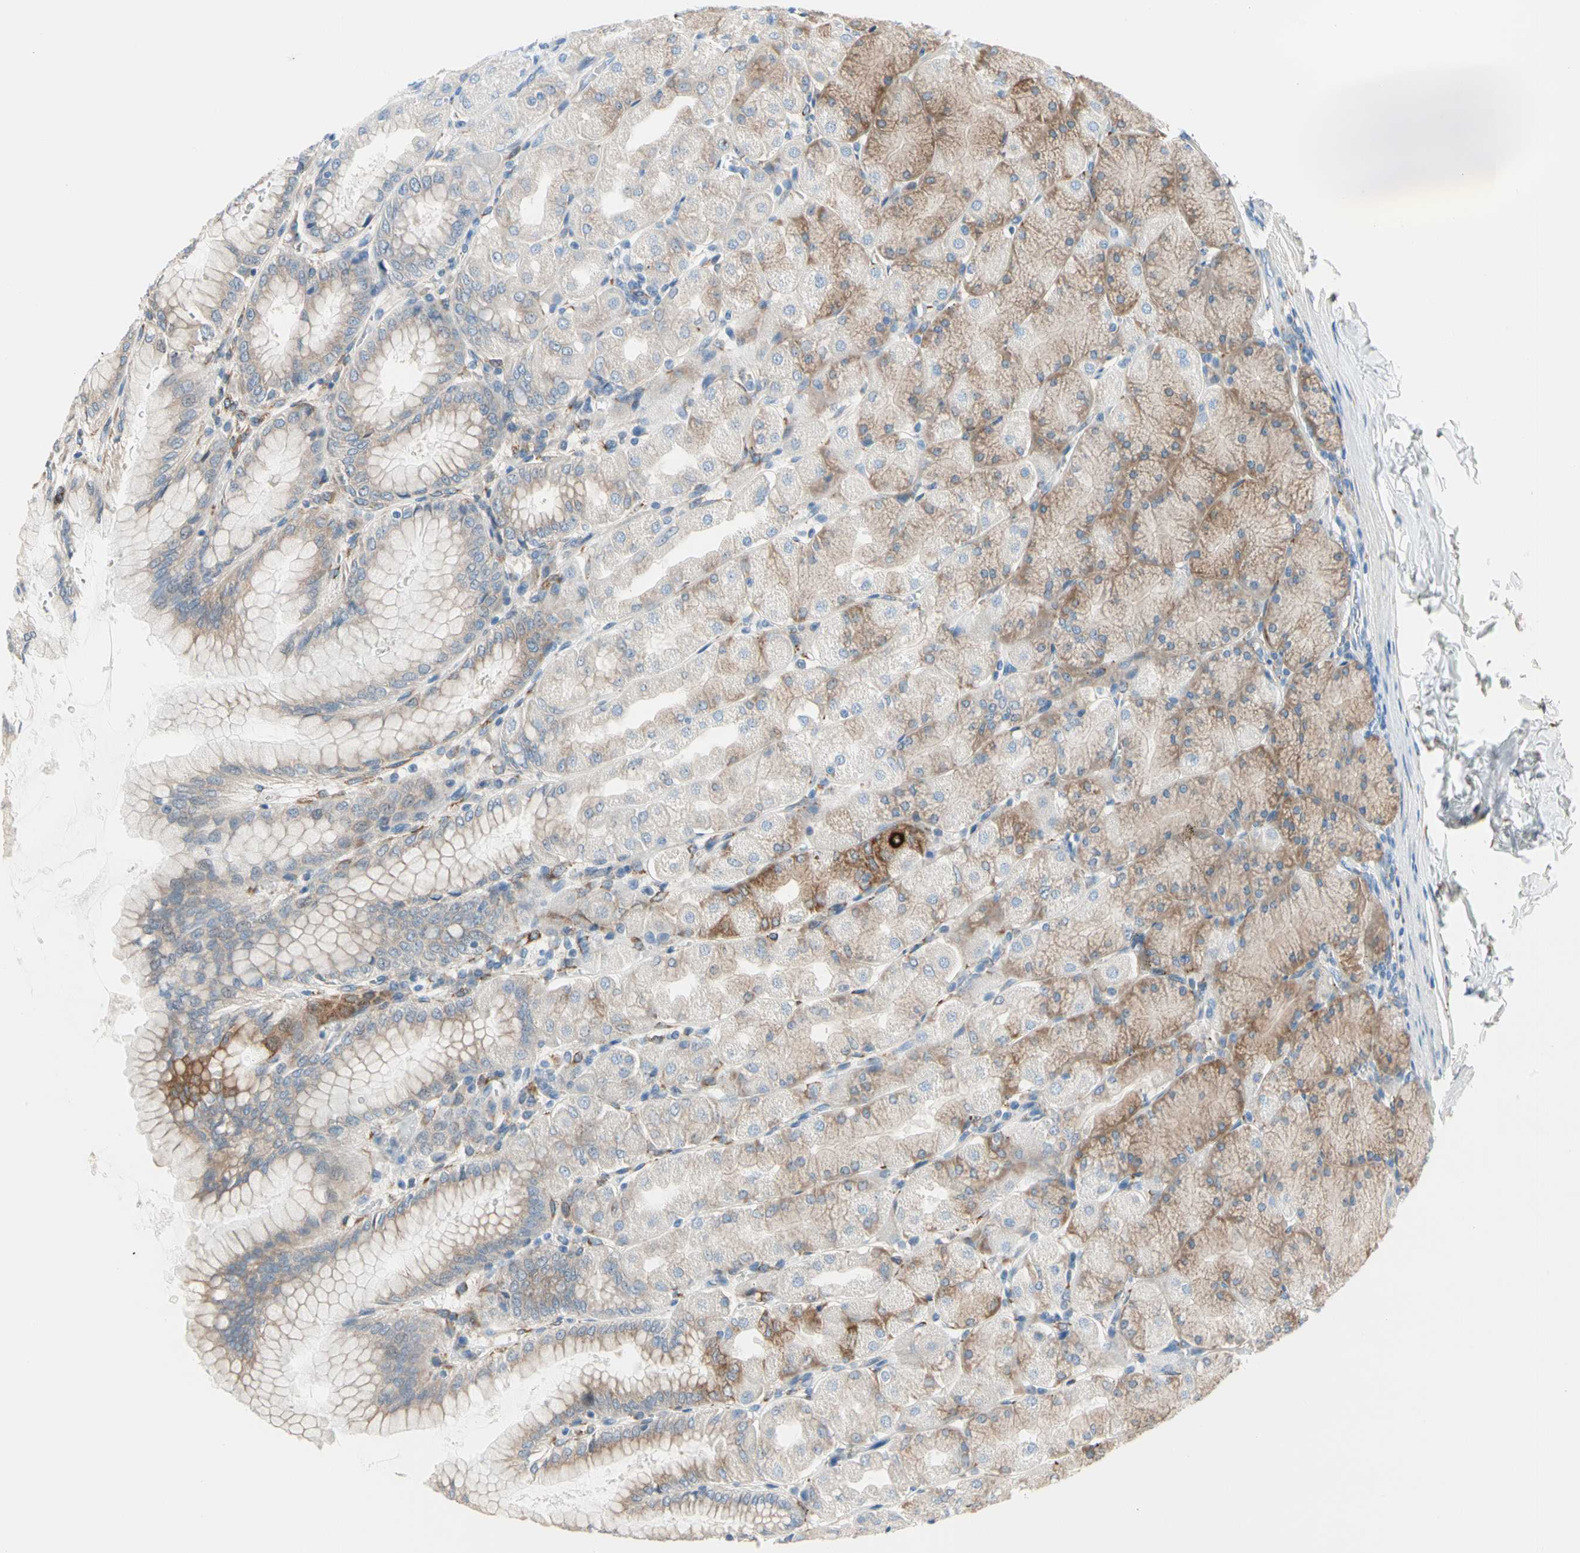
{"staining": {"intensity": "moderate", "quantity": "25%-75%", "location": "cytoplasmic/membranous"}, "tissue": "stomach", "cell_type": "Glandular cells", "image_type": "normal", "snomed": [{"axis": "morphology", "description": "Normal tissue, NOS"}, {"axis": "topography", "description": "Stomach, upper"}], "caption": "Moderate cytoplasmic/membranous staining is identified in approximately 25%-75% of glandular cells in benign stomach. (Brightfield microscopy of DAB IHC at high magnification).", "gene": "LRPAP1", "patient": {"sex": "female", "age": 56}}